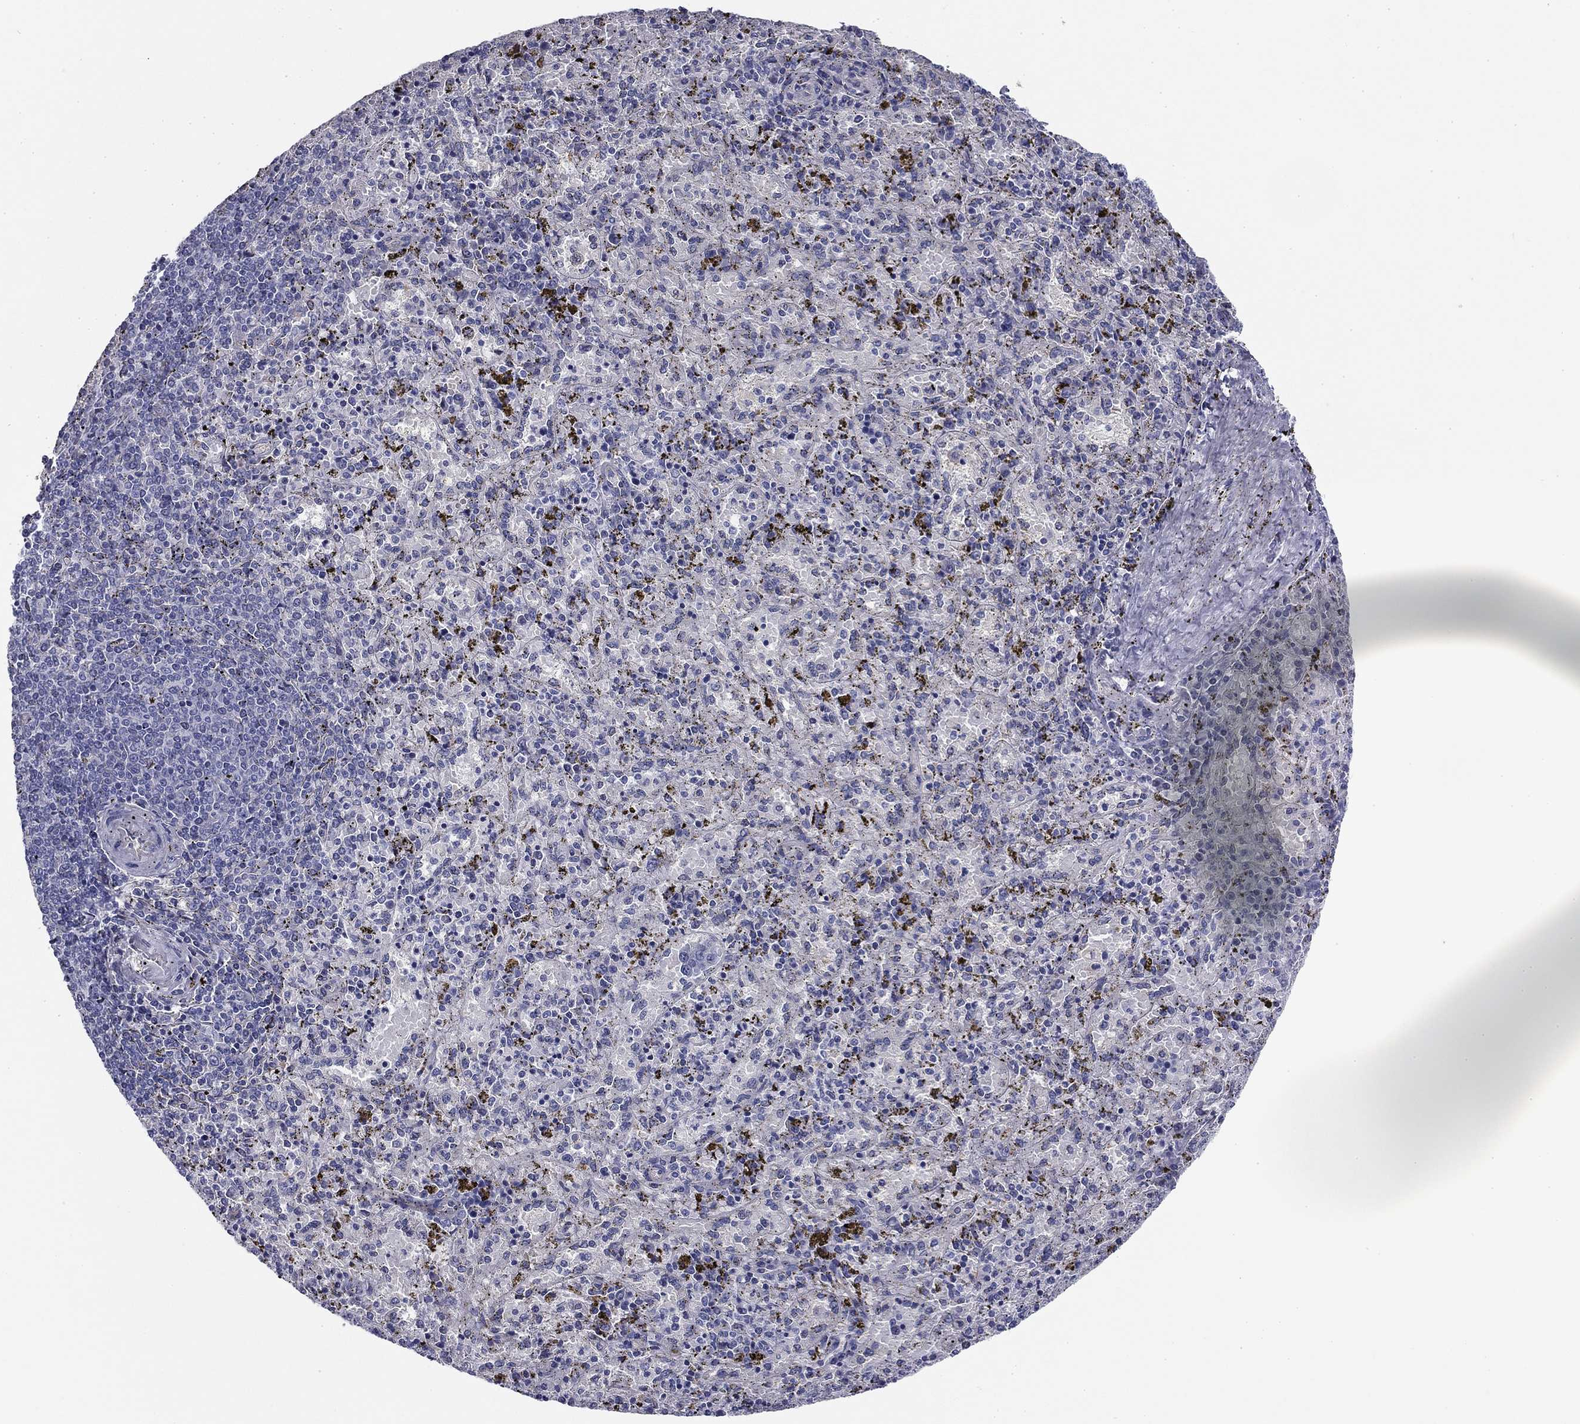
{"staining": {"intensity": "negative", "quantity": "none", "location": "none"}, "tissue": "spleen", "cell_type": "Cells in red pulp", "image_type": "normal", "snomed": [{"axis": "morphology", "description": "Normal tissue, NOS"}, {"axis": "topography", "description": "Spleen"}], "caption": "Immunohistochemical staining of benign spleen displays no significant staining in cells in red pulp.", "gene": "CPLX4", "patient": {"sex": "female", "age": 50}}